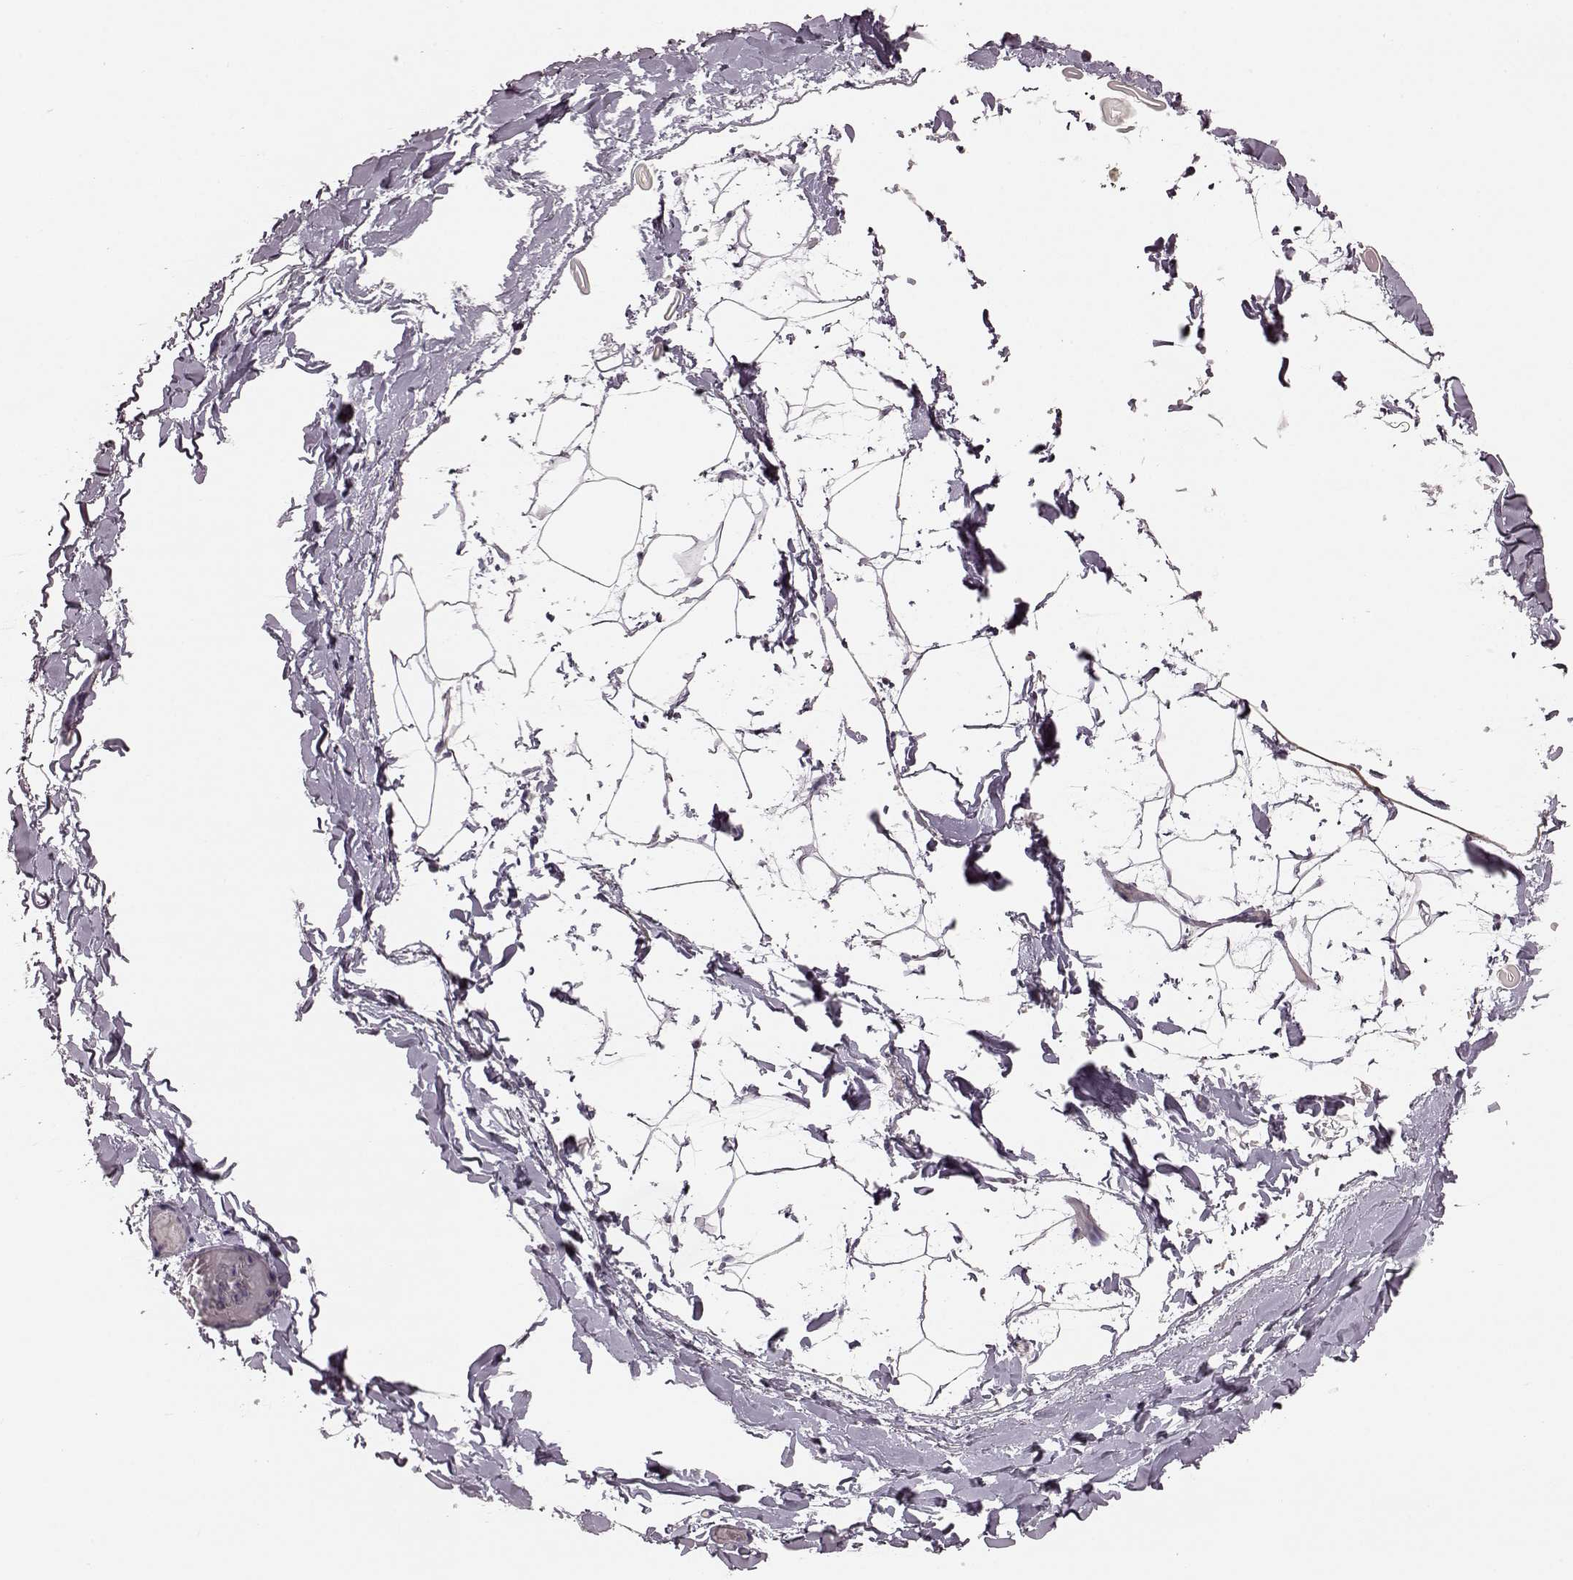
{"staining": {"intensity": "negative", "quantity": "none", "location": "none"}, "tissue": "adipose tissue", "cell_type": "Adipocytes", "image_type": "normal", "snomed": [{"axis": "morphology", "description": "Normal tissue, NOS"}, {"axis": "topography", "description": "Gallbladder"}, {"axis": "topography", "description": "Peripheral nerve tissue"}], "caption": "This is an immunohistochemistry (IHC) image of unremarkable human adipose tissue. There is no staining in adipocytes.", "gene": "PDCD1", "patient": {"sex": "female", "age": 45}}